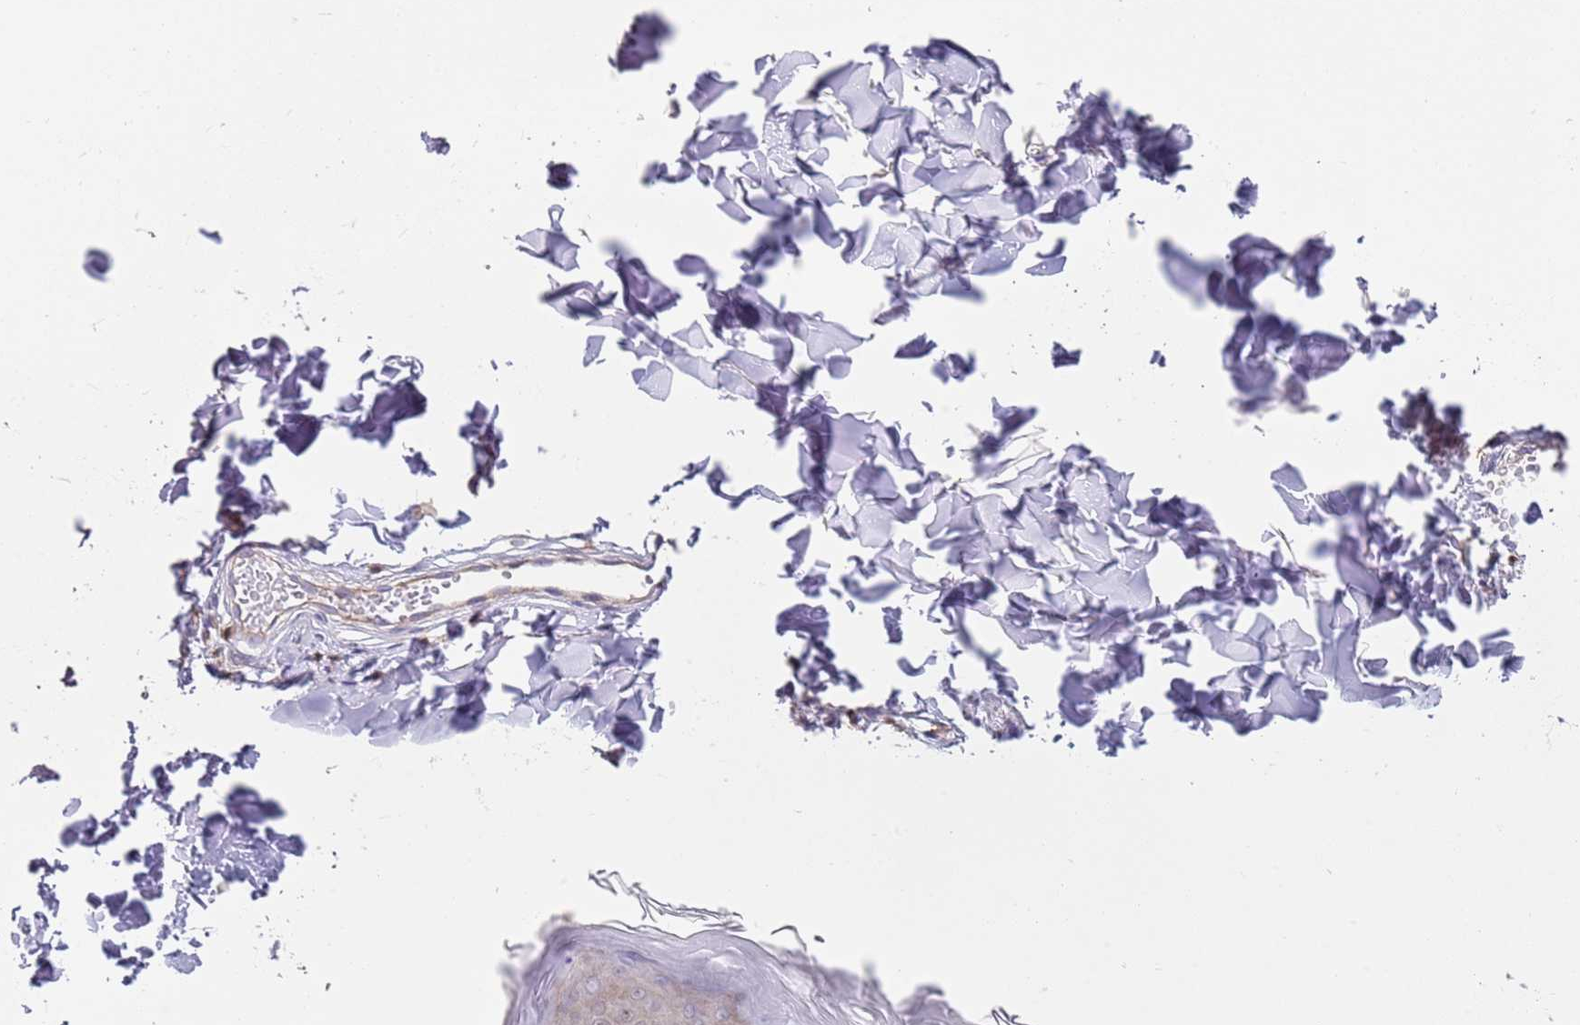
{"staining": {"intensity": "negative", "quantity": "none", "location": "none"}, "tissue": "skin", "cell_type": "Fibroblasts", "image_type": "normal", "snomed": [{"axis": "morphology", "description": "Normal tissue, NOS"}, {"axis": "topography", "description": "Skin"}], "caption": "Immunohistochemistry photomicrograph of unremarkable human skin stained for a protein (brown), which shows no staining in fibroblasts.", "gene": "GNAI1", "patient": {"sex": "male", "age": 36}}